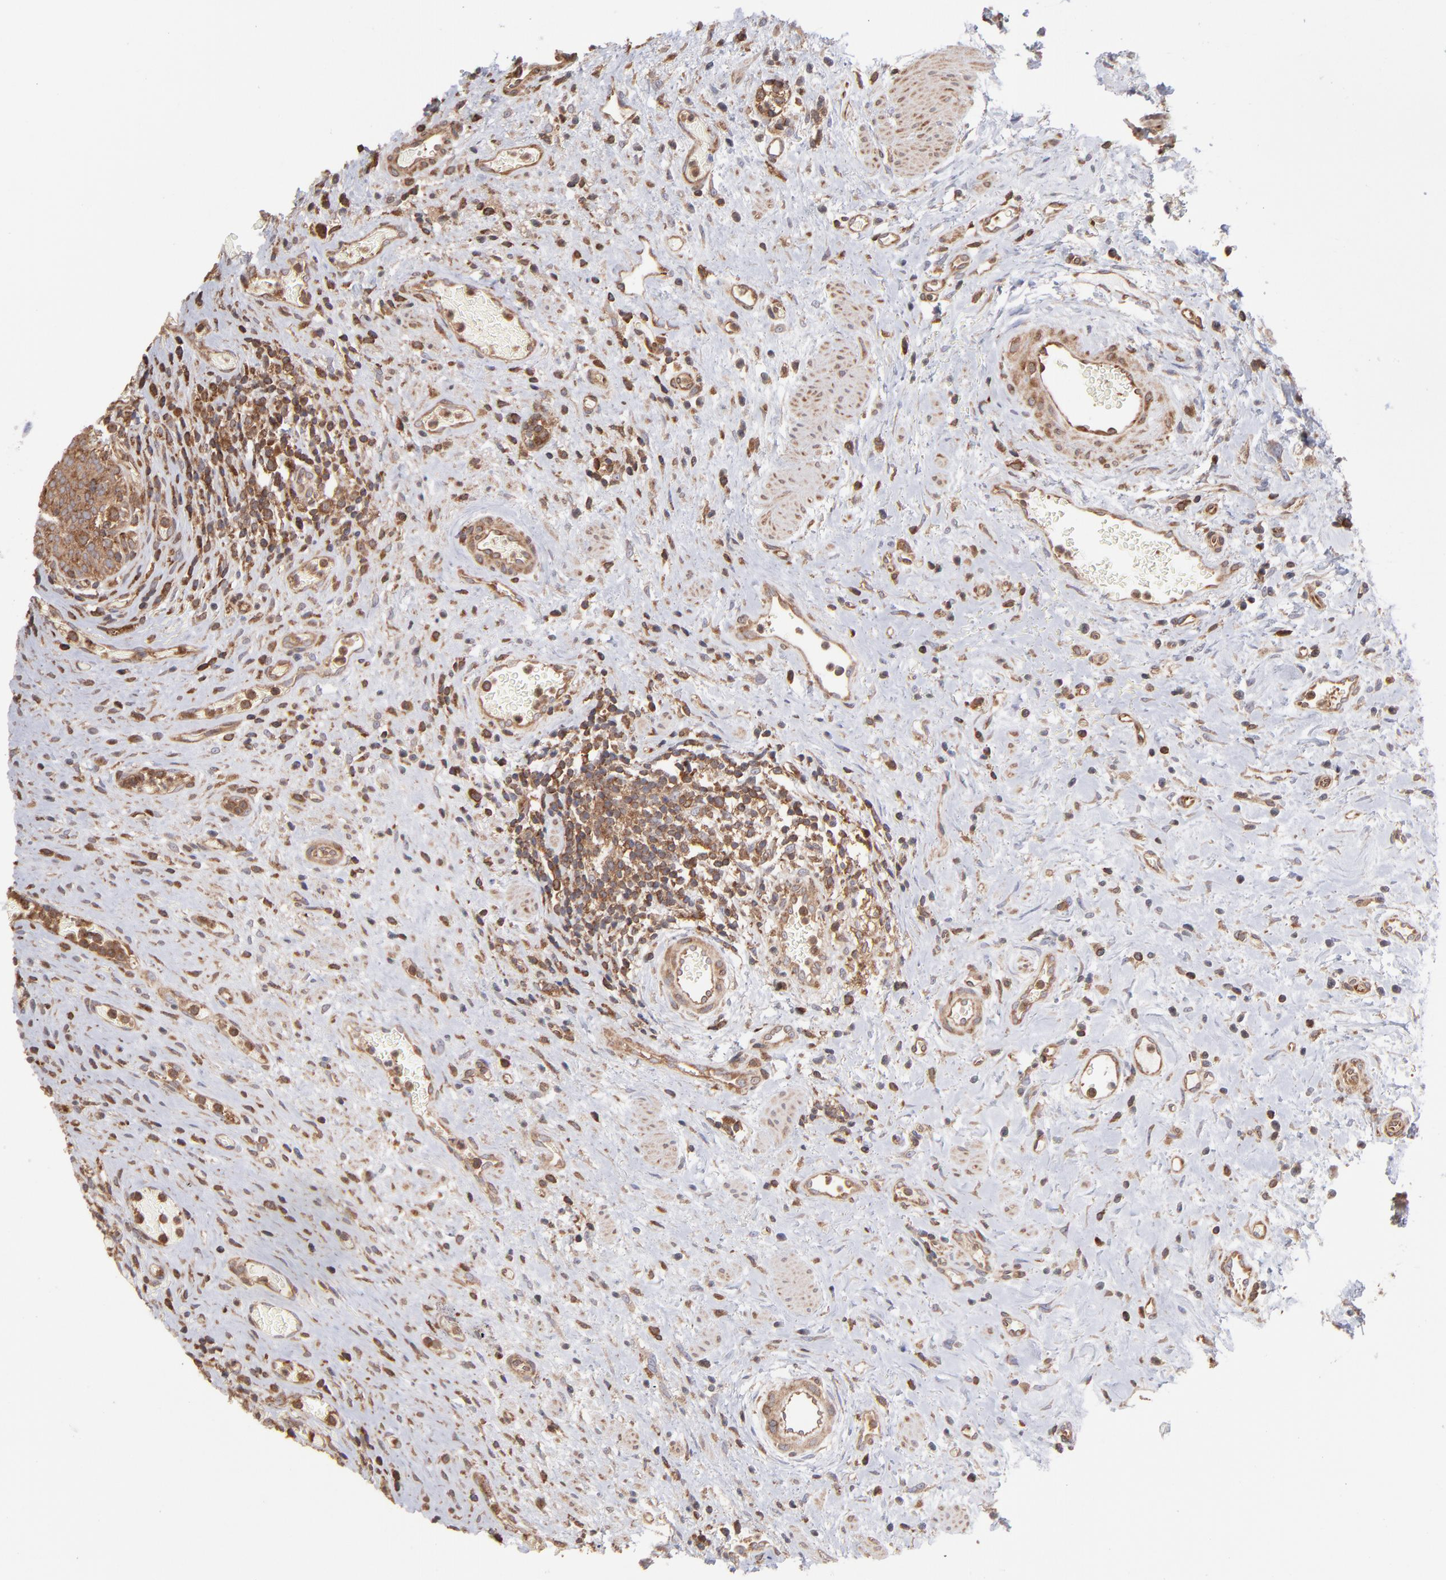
{"staining": {"intensity": "moderate", "quantity": ">75%", "location": "cytoplasmic/membranous"}, "tissue": "urinary bladder", "cell_type": "Urothelial cells", "image_type": "normal", "snomed": [{"axis": "morphology", "description": "Normal tissue, NOS"}, {"axis": "morphology", "description": "Urothelial carcinoma, High grade"}, {"axis": "topography", "description": "Urinary bladder"}], "caption": "Immunohistochemical staining of benign human urinary bladder displays >75% levels of moderate cytoplasmic/membranous protein staining in approximately >75% of urothelial cells.", "gene": "MAPRE1", "patient": {"sex": "male", "age": 51}}